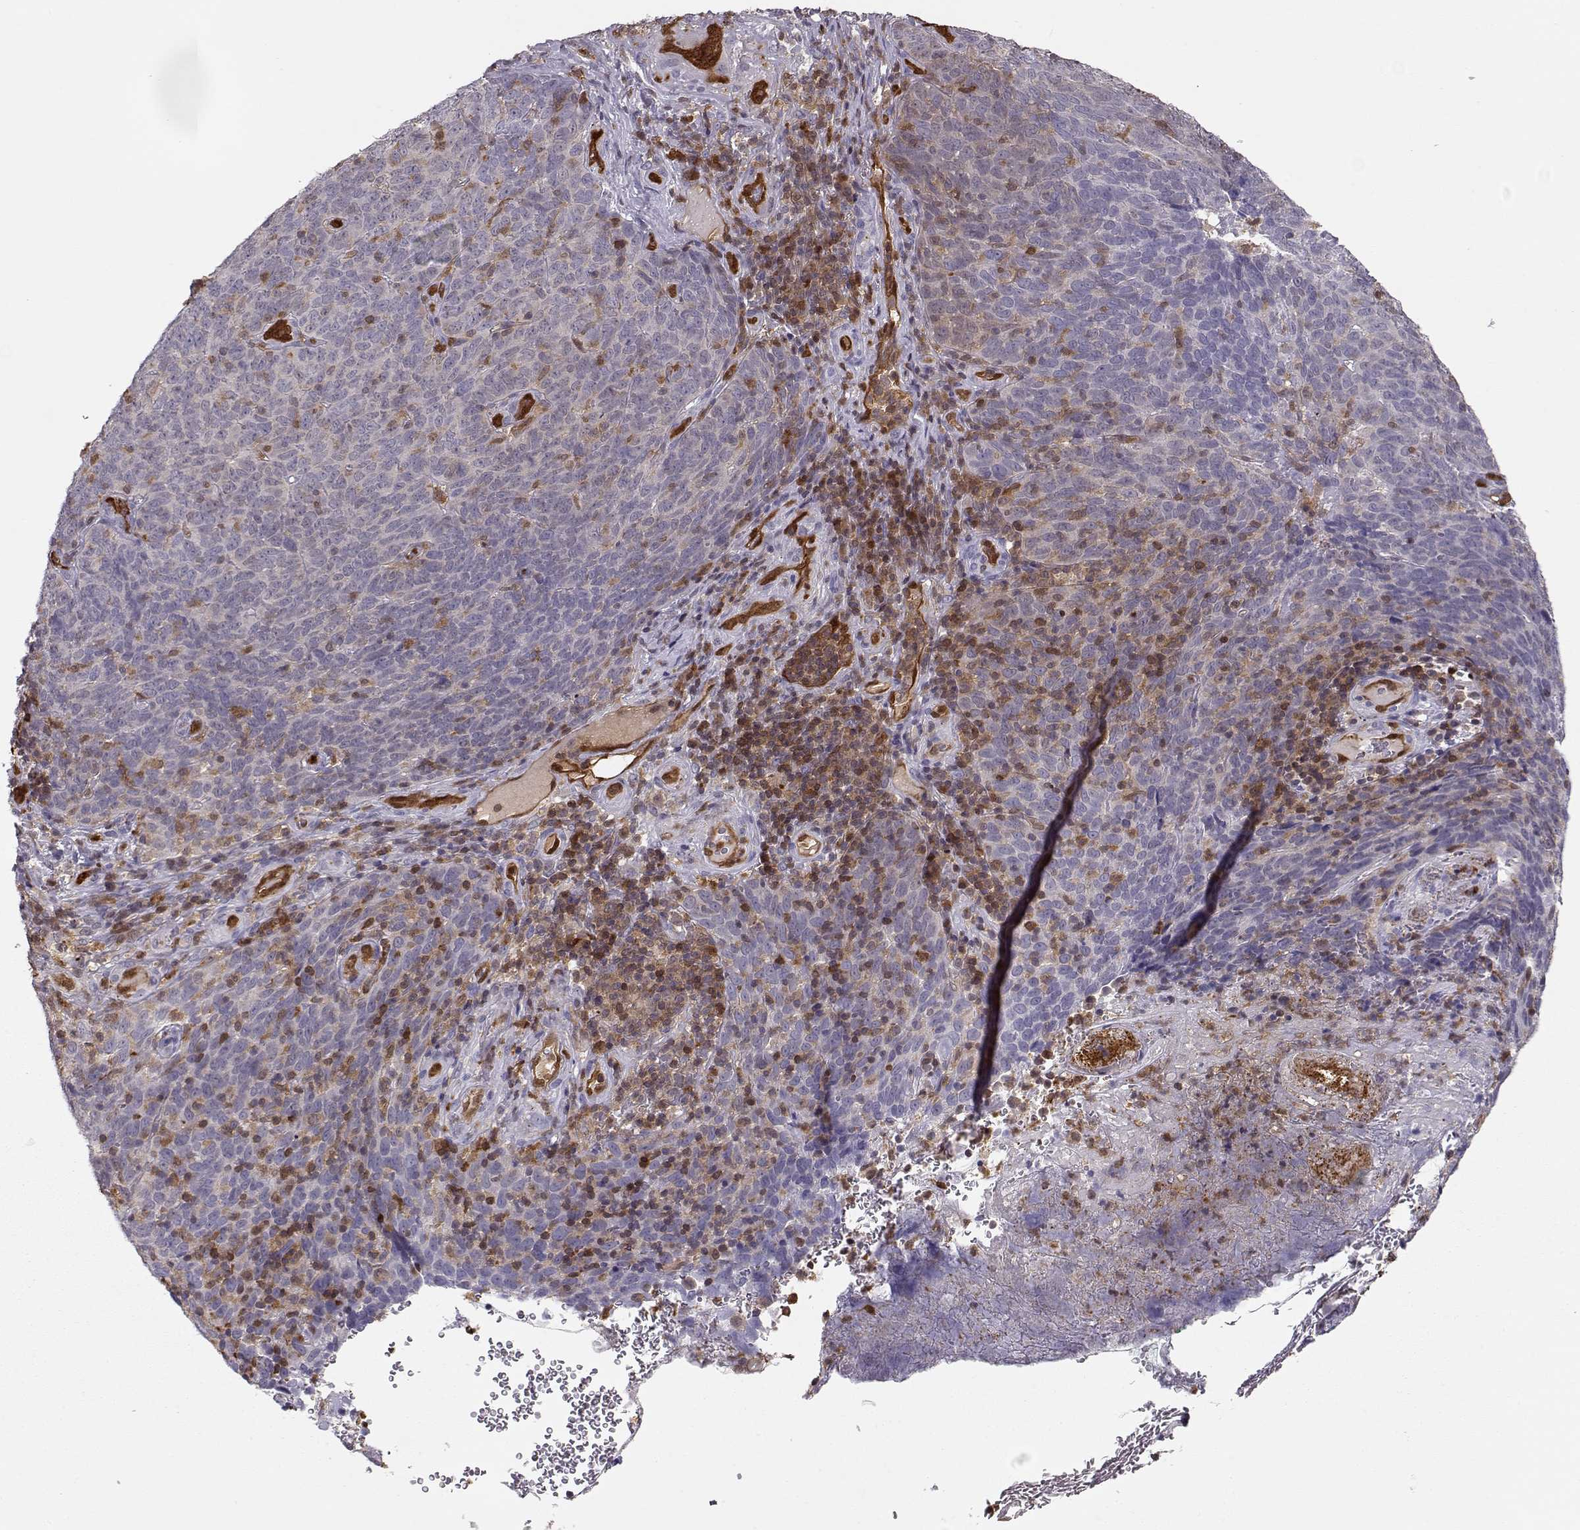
{"staining": {"intensity": "negative", "quantity": "none", "location": "none"}, "tissue": "skin cancer", "cell_type": "Tumor cells", "image_type": "cancer", "snomed": [{"axis": "morphology", "description": "Squamous cell carcinoma, NOS"}, {"axis": "topography", "description": "Skin"}, {"axis": "topography", "description": "Anal"}], "caption": "An image of skin cancer stained for a protein demonstrates no brown staining in tumor cells.", "gene": "PNP", "patient": {"sex": "female", "age": 51}}